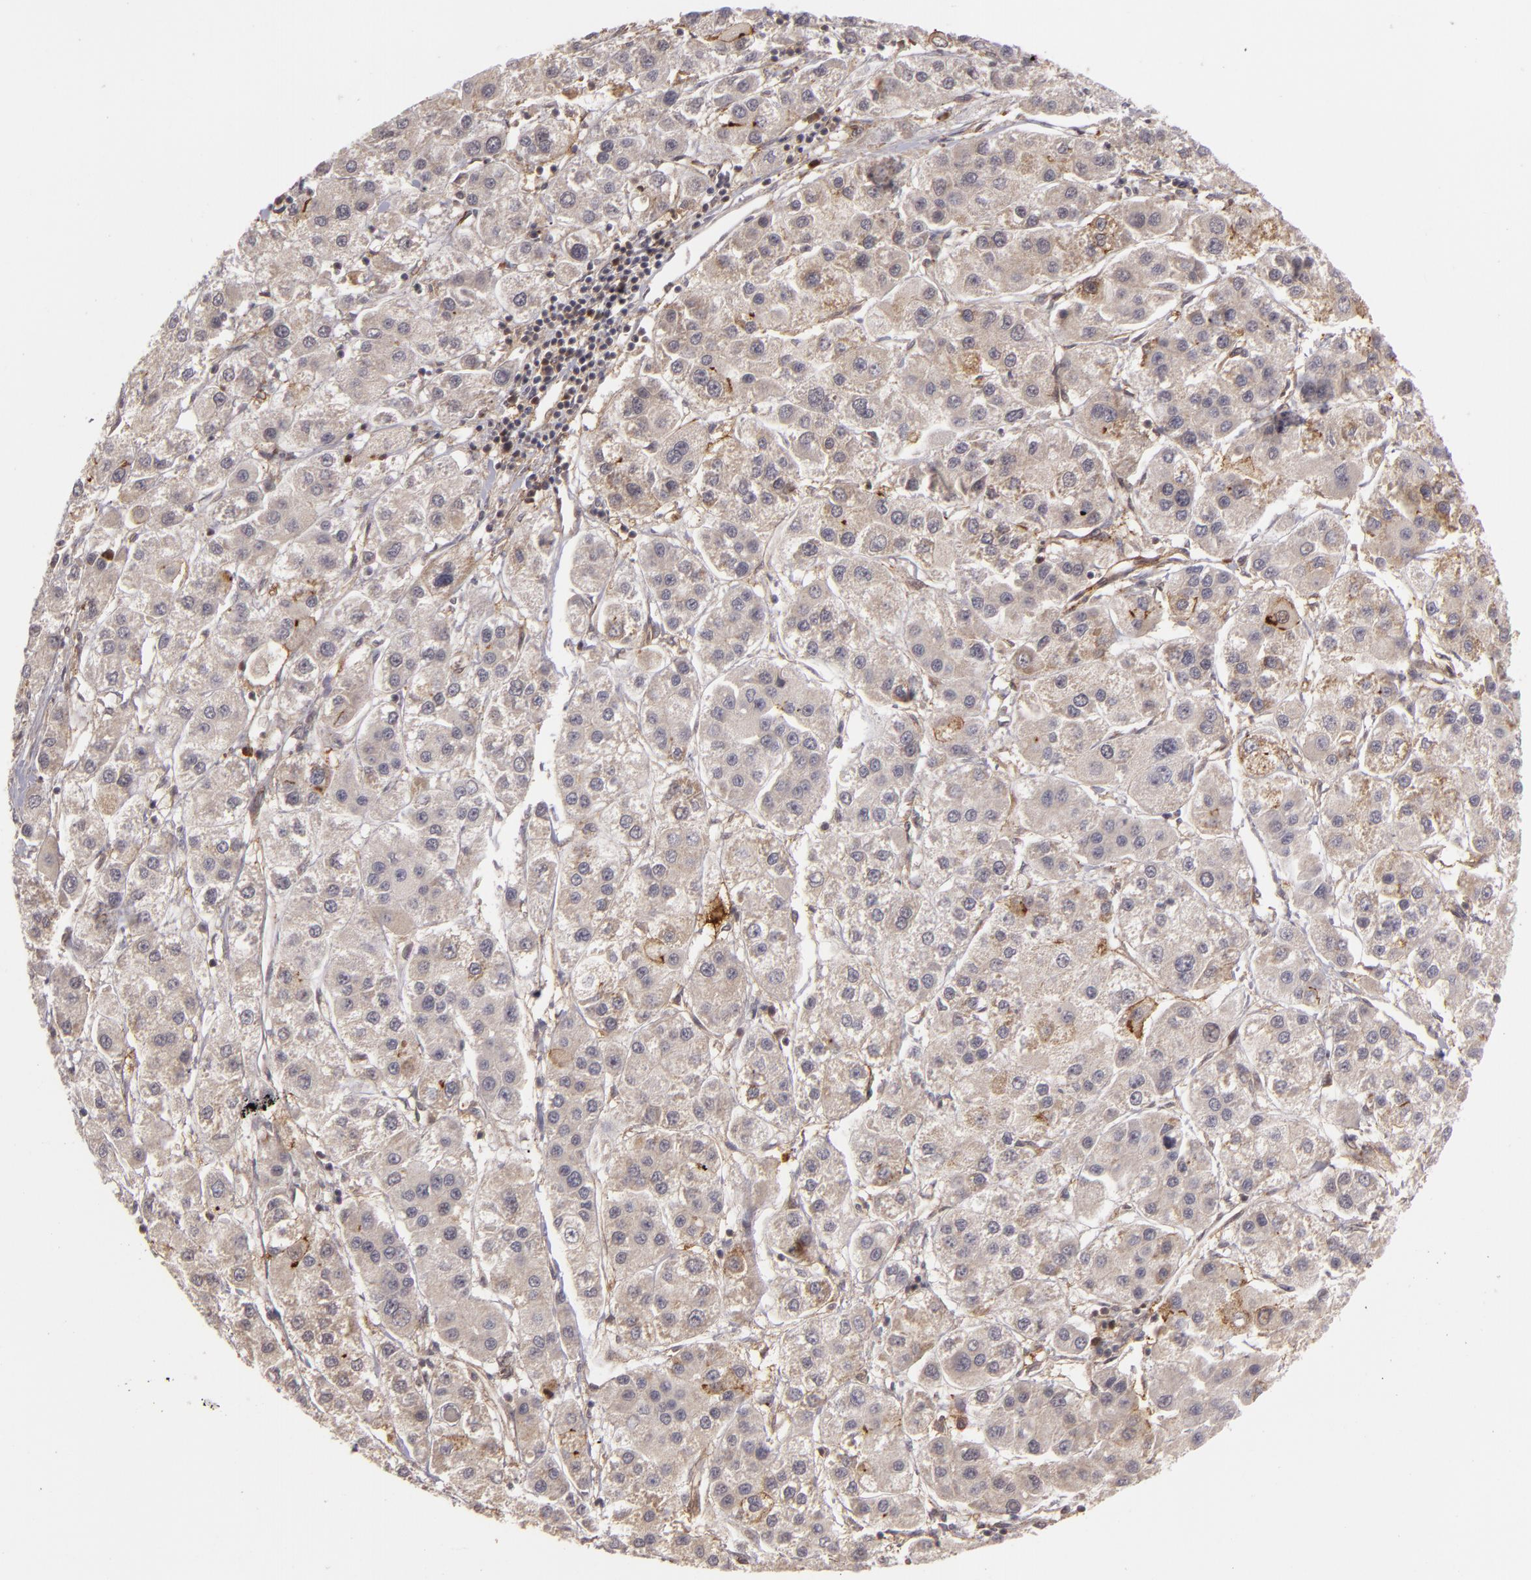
{"staining": {"intensity": "weak", "quantity": "25%-75%", "location": "cytoplasmic/membranous"}, "tissue": "liver cancer", "cell_type": "Tumor cells", "image_type": "cancer", "snomed": [{"axis": "morphology", "description": "Carcinoma, Hepatocellular, NOS"}, {"axis": "topography", "description": "Liver"}], "caption": "IHC (DAB) staining of liver cancer (hepatocellular carcinoma) reveals weak cytoplasmic/membranous protein staining in approximately 25%-75% of tumor cells. The staining was performed using DAB (3,3'-diaminobenzidine), with brown indicating positive protein expression. Nuclei are stained blue with hematoxylin.", "gene": "ZBTB33", "patient": {"sex": "female", "age": 85}}